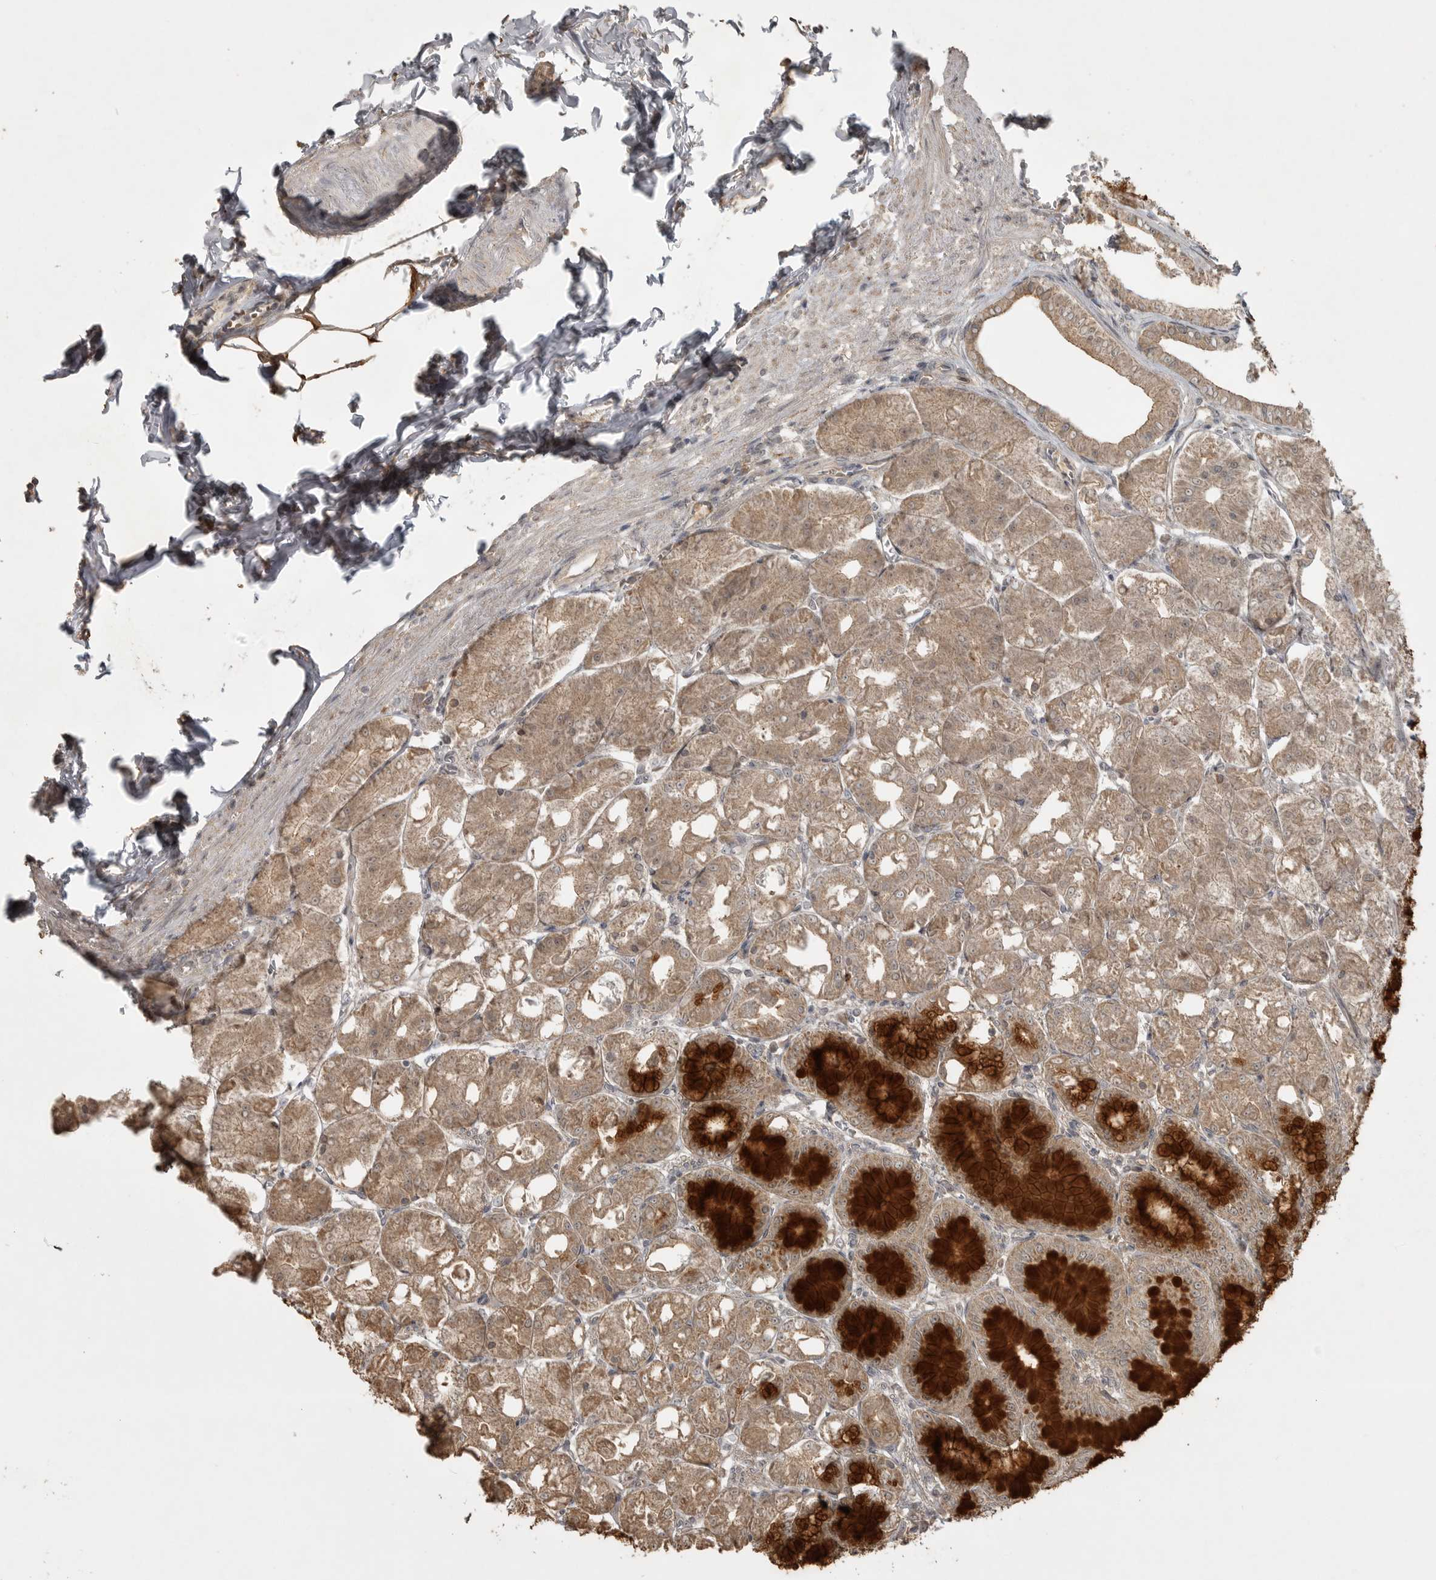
{"staining": {"intensity": "strong", "quantity": "25%-75%", "location": "cytoplasmic/membranous"}, "tissue": "stomach", "cell_type": "Glandular cells", "image_type": "normal", "snomed": [{"axis": "morphology", "description": "Normal tissue, NOS"}, {"axis": "topography", "description": "Stomach, lower"}], "caption": "The immunohistochemical stain highlights strong cytoplasmic/membranous staining in glandular cells of unremarkable stomach. (Brightfield microscopy of DAB IHC at high magnification).", "gene": "LLGL1", "patient": {"sex": "male", "age": 71}}